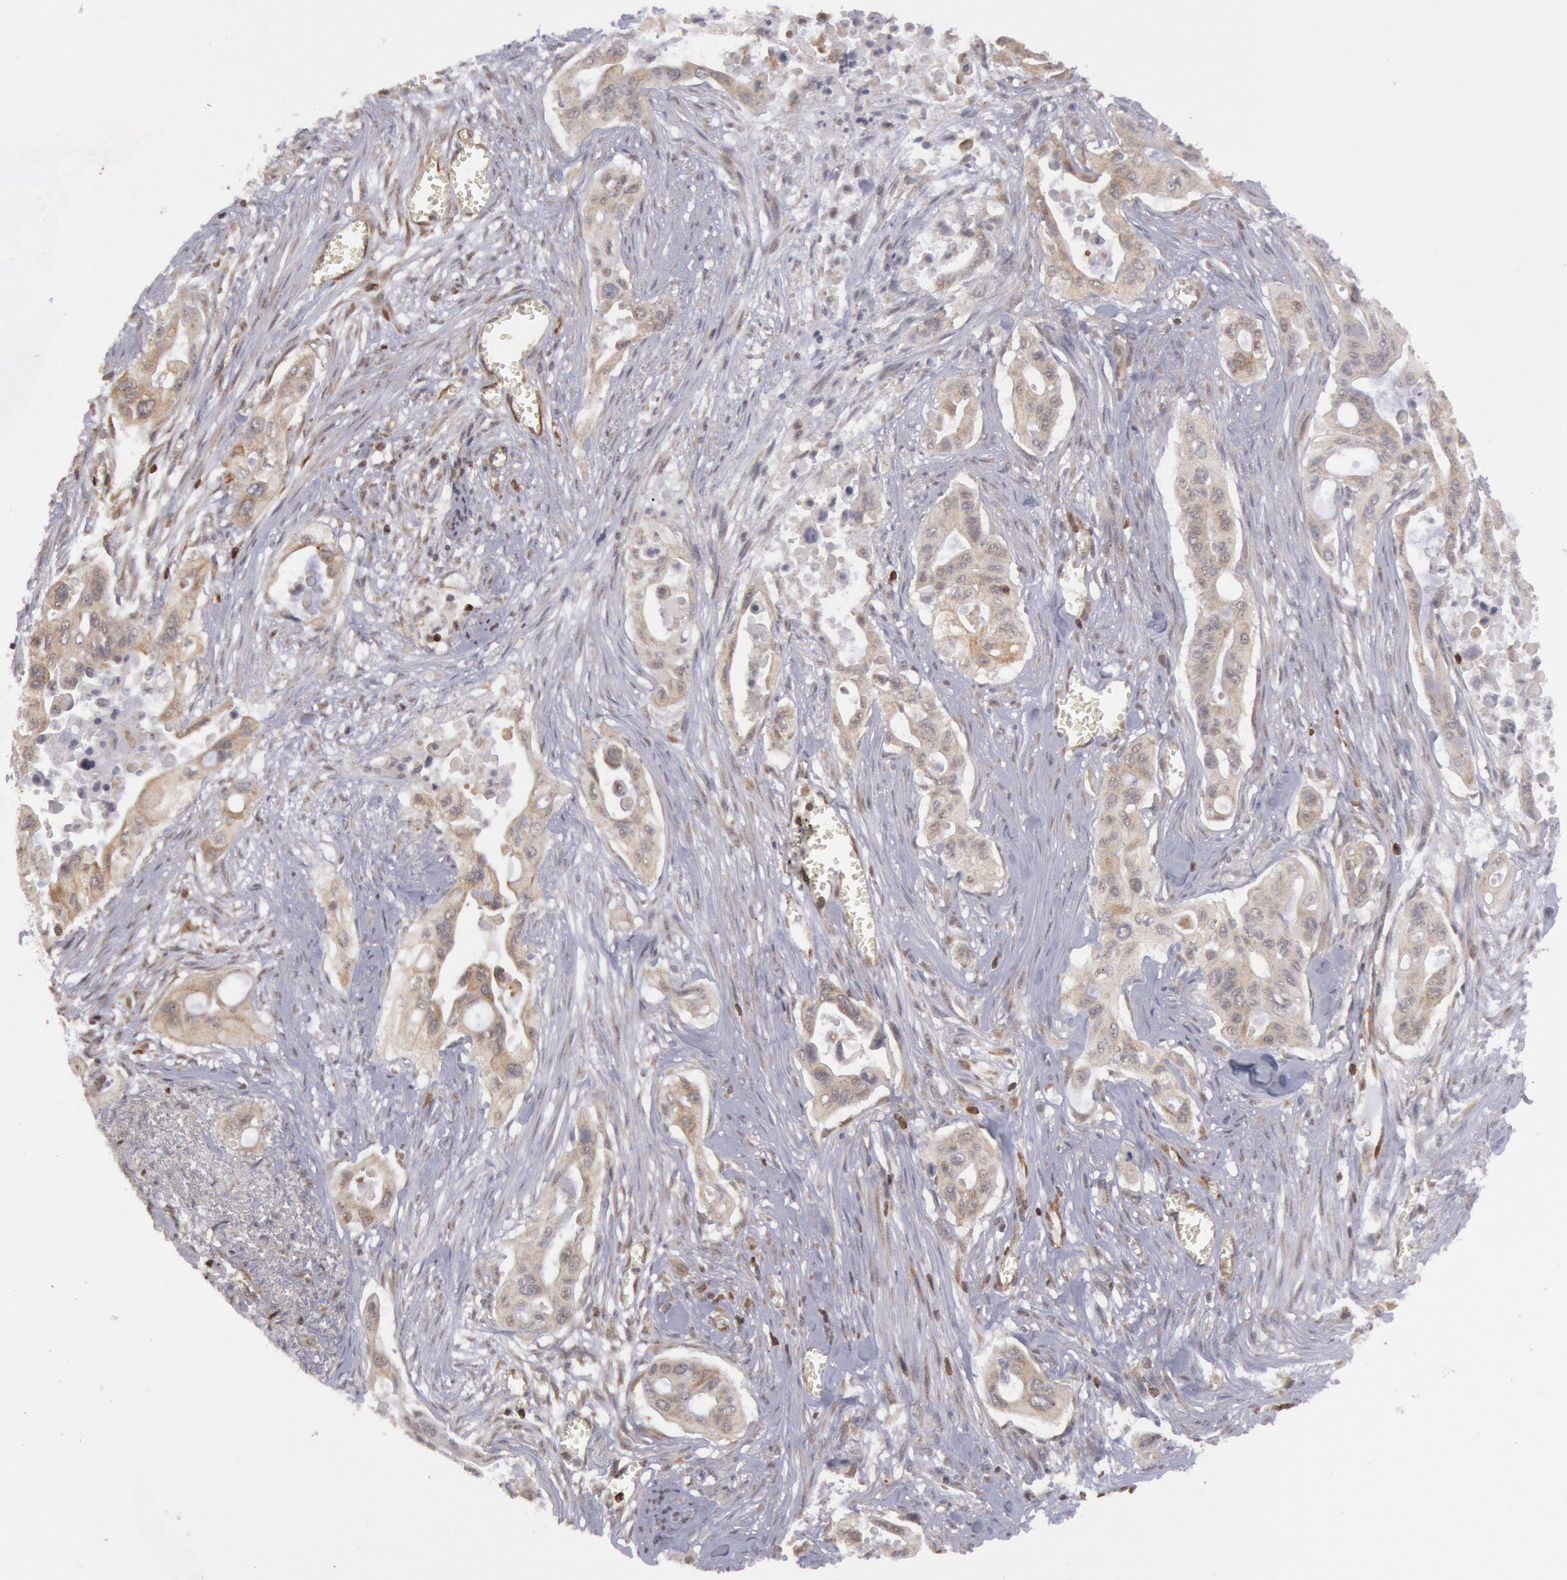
{"staining": {"intensity": "negative", "quantity": "none", "location": "none"}, "tissue": "pancreatic cancer", "cell_type": "Tumor cells", "image_type": "cancer", "snomed": [{"axis": "morphology", "description": "Adenocarcinoma, NOS"}, {"axis": "topography", "description": "Pancreas"}], "caption": "Human pancreatic cancer stained for a protein using immunohistochemistry (IHC) demonstrates no staining in tumor cells.", "gene": "TAP2", "patient": {"sex": "male", "age": 77}}